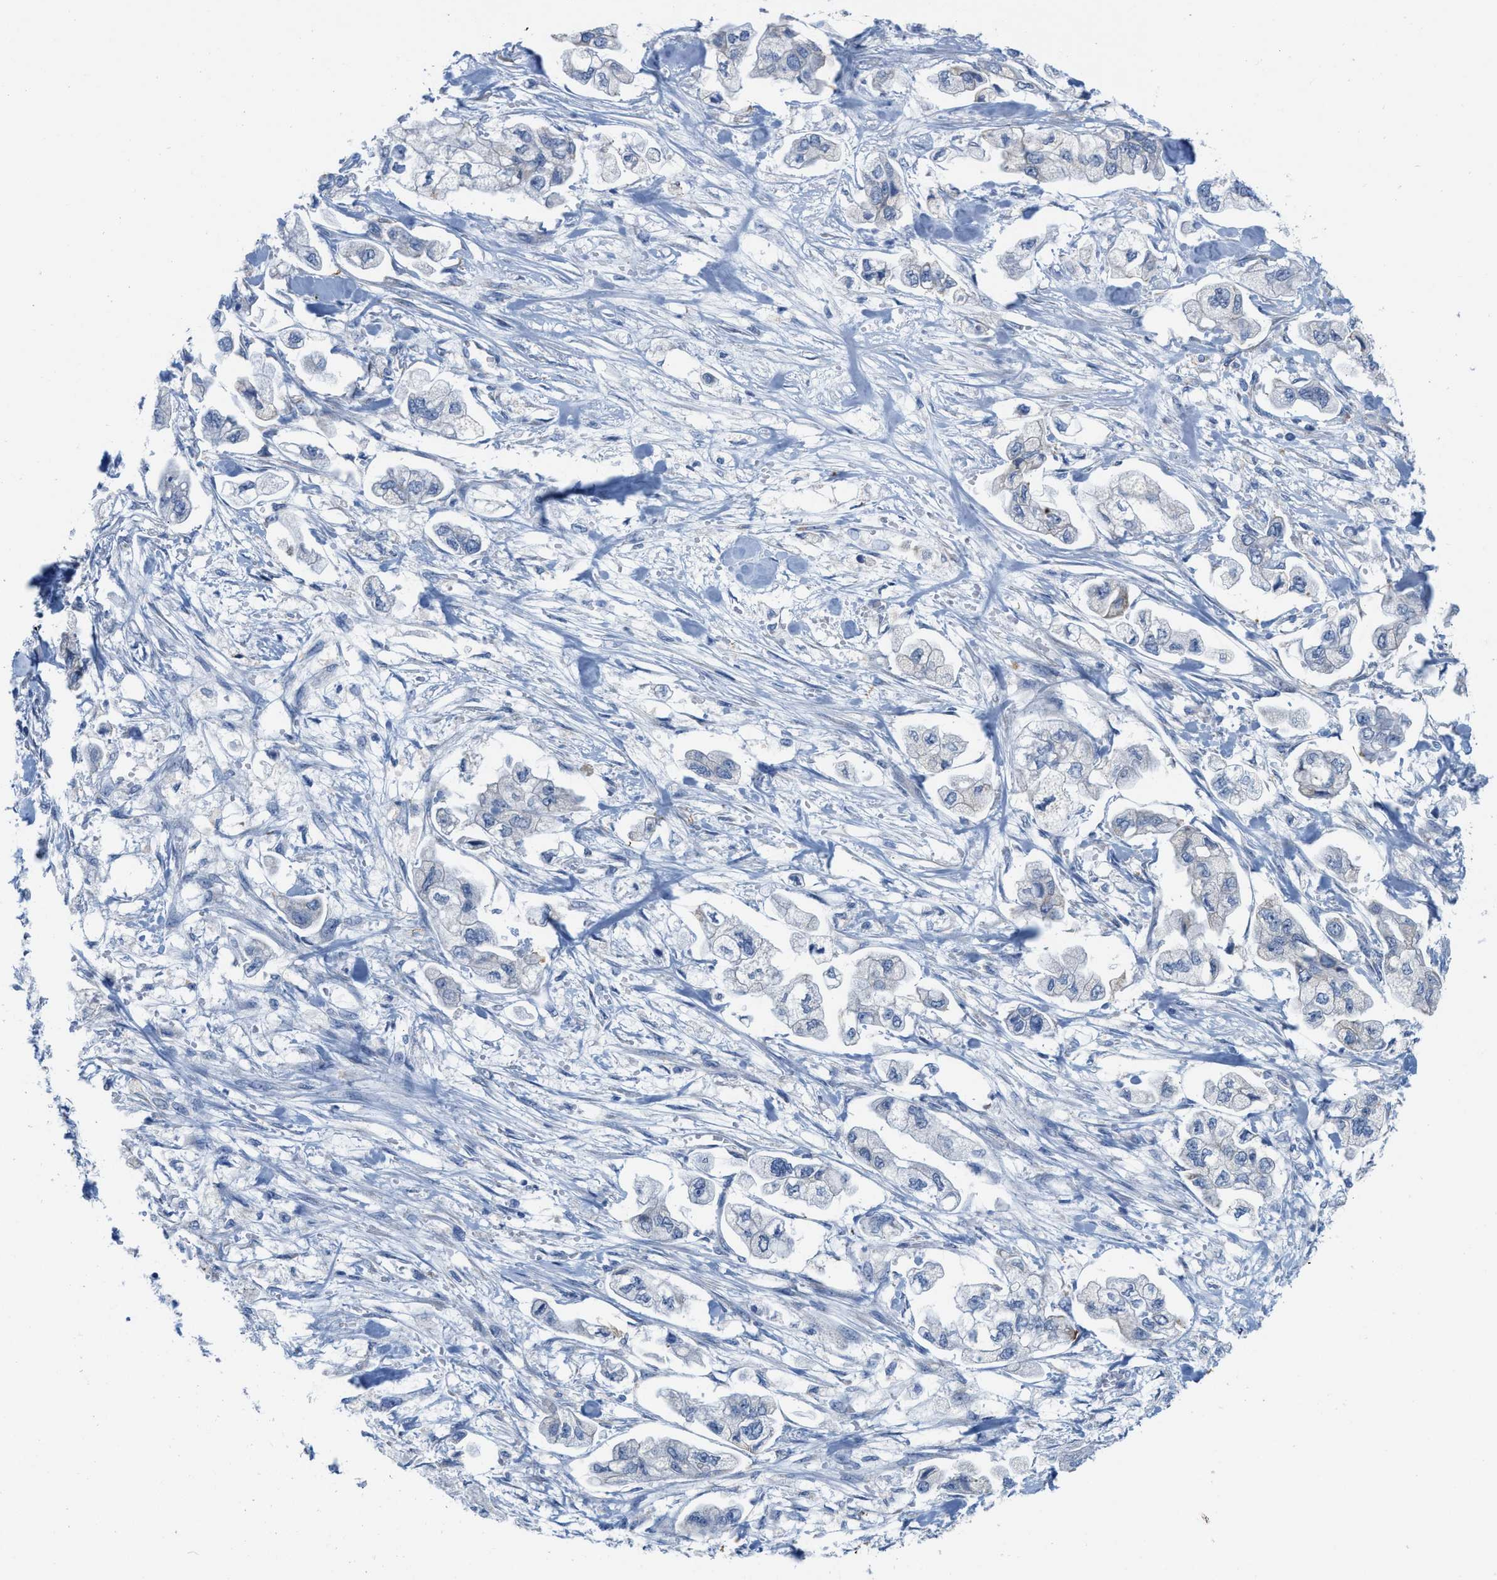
{"staining": {"intensity": "negative", "quantity": "none", "location": "none"}, "tissue": "stomach cancer", "cell_type": "Tumor cells", "image_type": "cancer", "snomed": [{"axis": "morphology", "description": "Normal tissue, NOS"}, {"axis": "morphology", "description": "Adenocarcinoma, NOS"}, {"axis": "topography", "description": "Stomach"}], "caption": "Protein analysis of stomach cancer (adenocarcinoma) displays no significant positivity in tumor cells.", "gene": "KIFC3", "patient": {"sex": "male", "age": 62}}